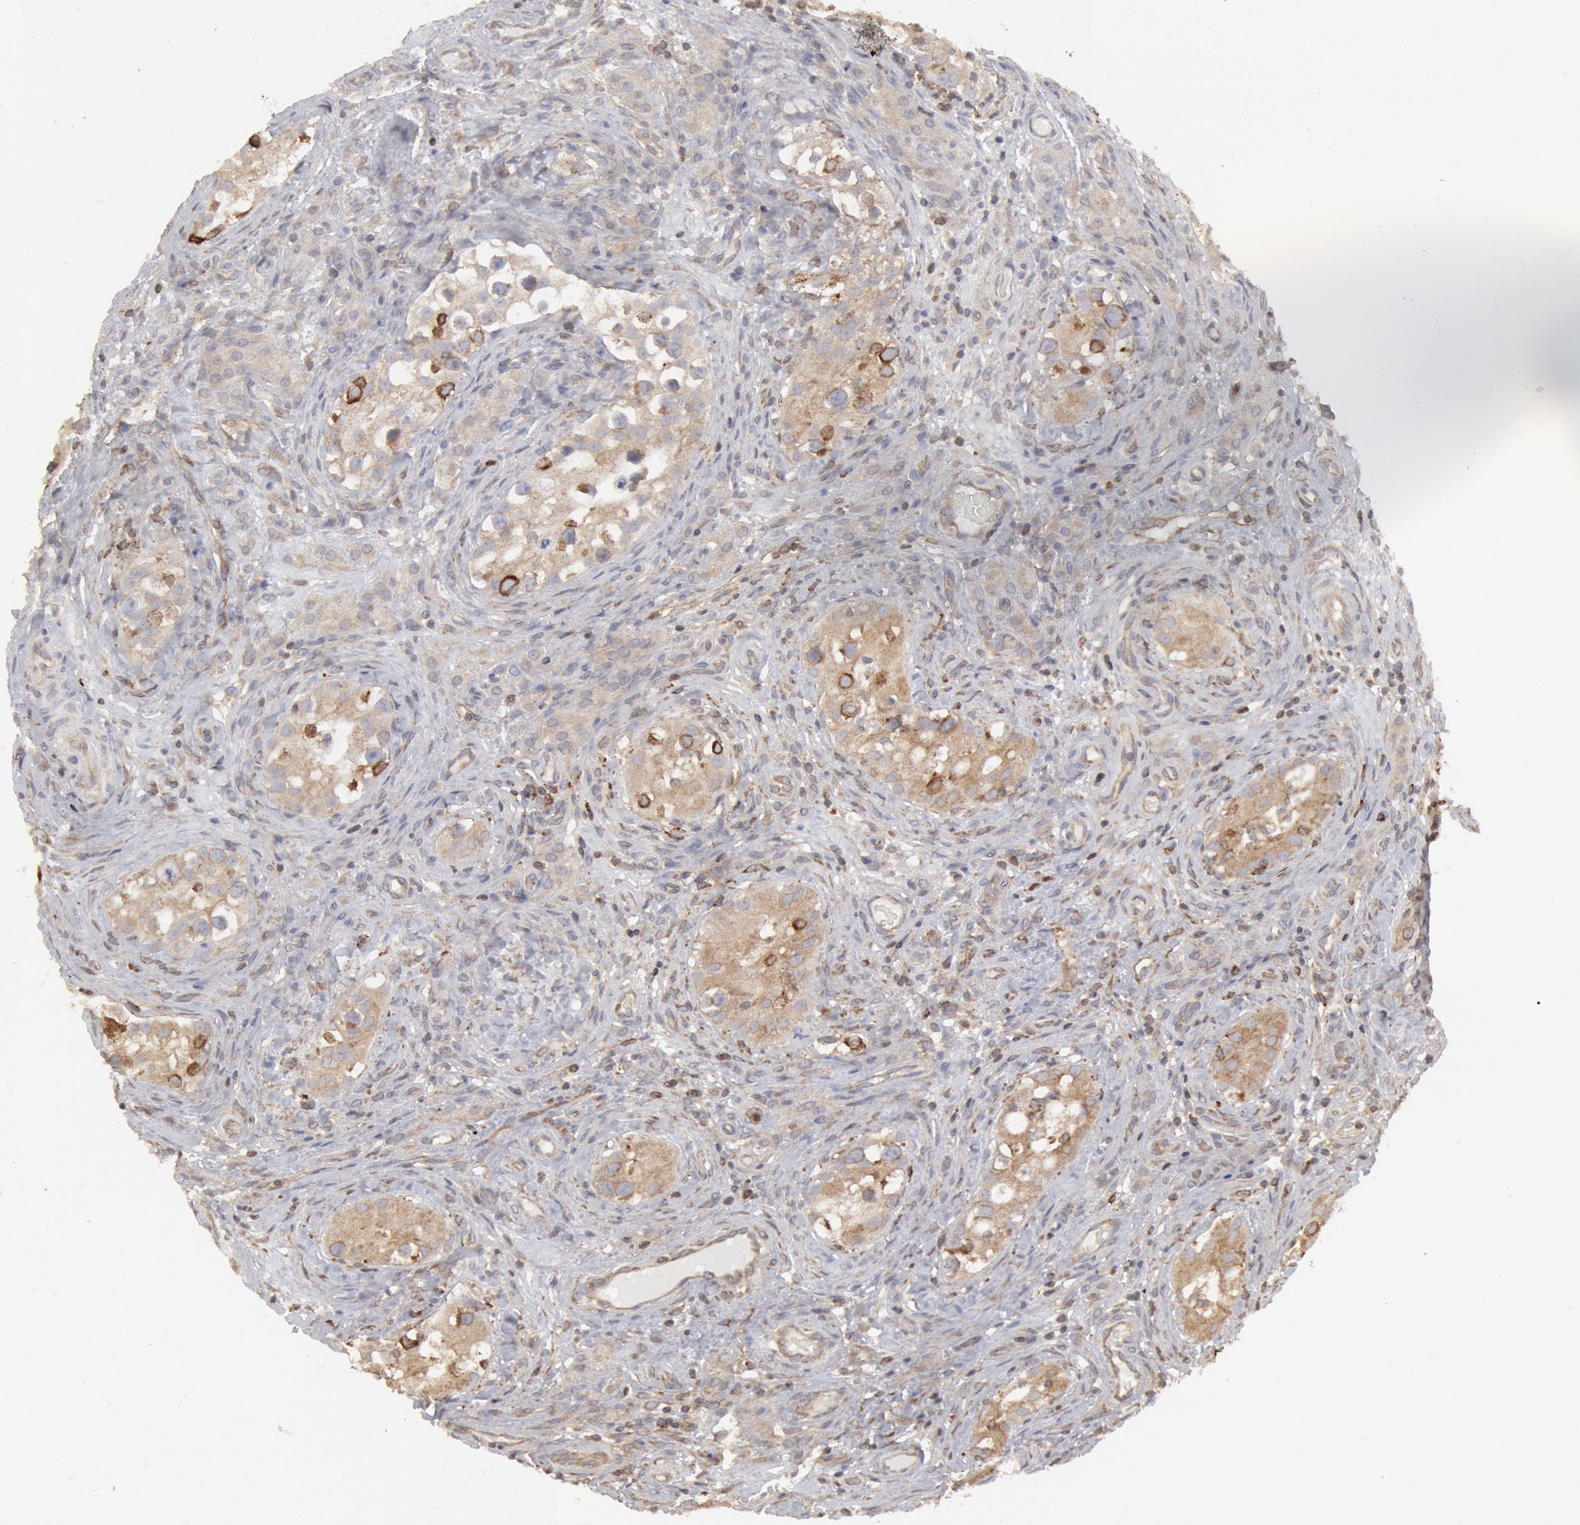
{"staining": {"intensity": "moderate", "quantity": ">75%", "location": "cytoplasmic/membranous"}, "tissue": "testis cancer", "cell_type": "Tumor cells", "image_type": "cancer", "snomed": [{"axis": "morphology", "description": "Carcinoma, Embryonal, NOS"}, {"axis": "topography", "description": "Testis"}], "caption": "Embryonal carcinoma (testis) tissue exhibits moderate cytoplasmic/membranous positivity in about >75% of tumor cells", "gene": "OSBPL8", "patient": {"sex": "male", "age": 31}}